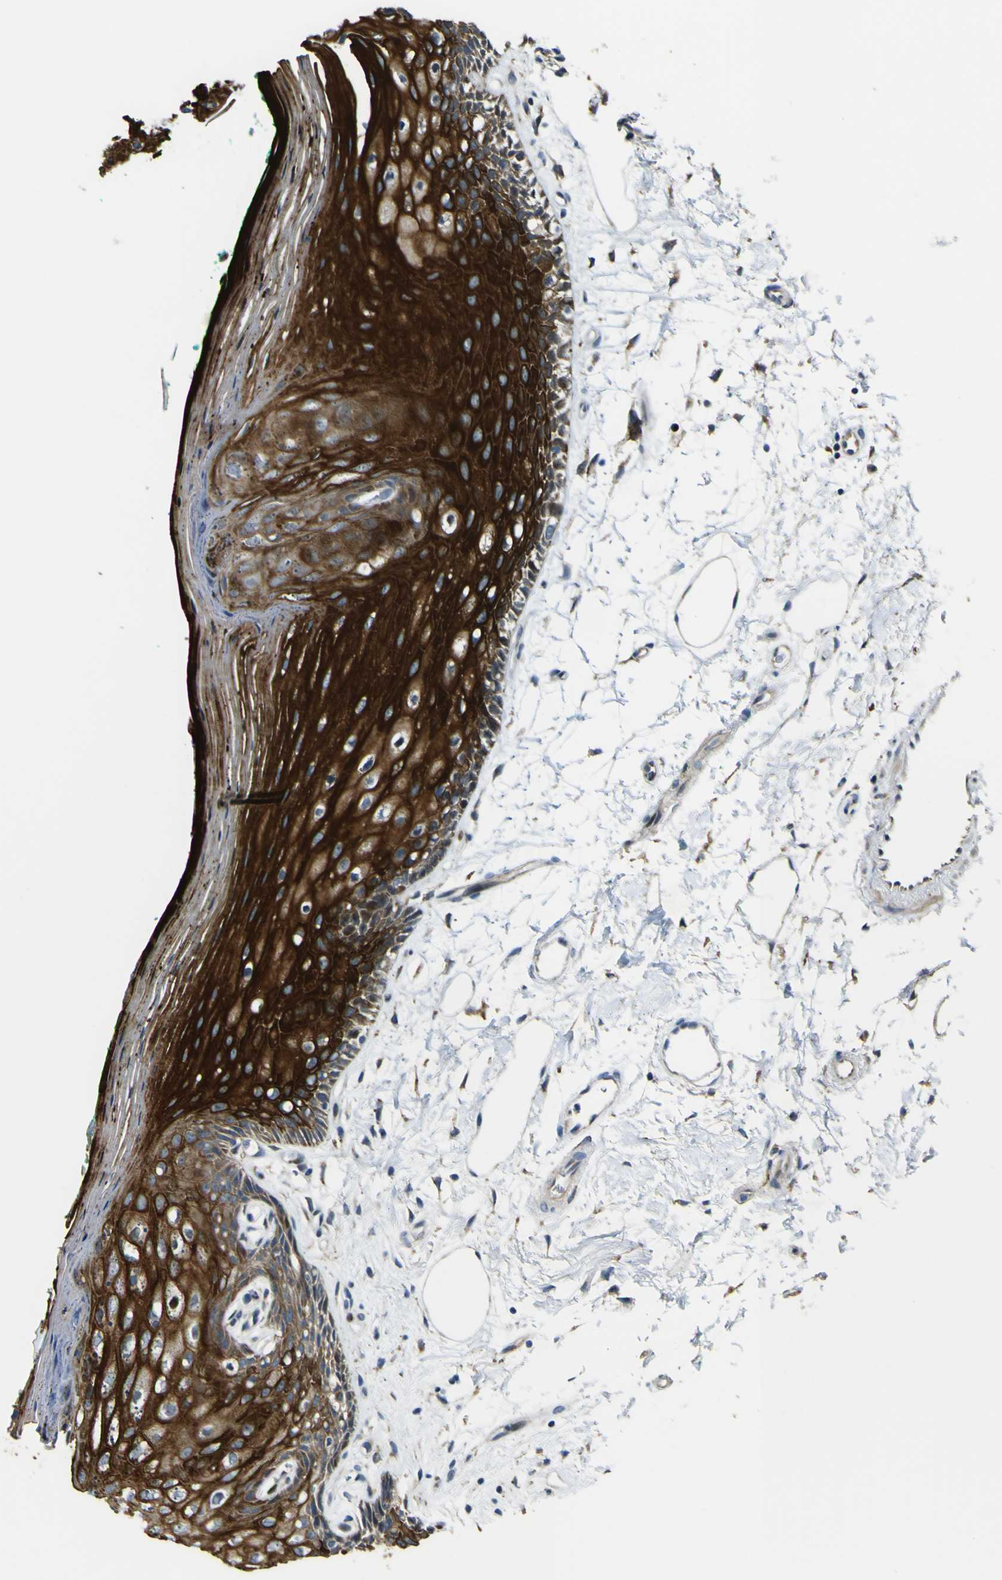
{"staining": {"intensity": "strong", "quantity": ">75%", "location": "cytoplasmic/membranous"}, "tissue": "oral mucosa", "cell_type": "Squamous epithelial cells", "image_type": "normal", "snomed": [{"axis": "morphology", "description": "Normal tissue, NOS"}, {"axis": "topography", "description": "Skeletal muscle"}, {"axis": "topography", "description": "Oral tissue"}, {"axis": "topography", "description": "Peripheral nerve tissue"}], "caption": "Immunohistochemical staining of benign human oral mucosa exhibits high levels of strong cytoplasmic/membranous positivity in approximately >75% of squamous epithelial cells.", "gene": "LBHD1", "patient": {"sex": "female", "age": 84}}